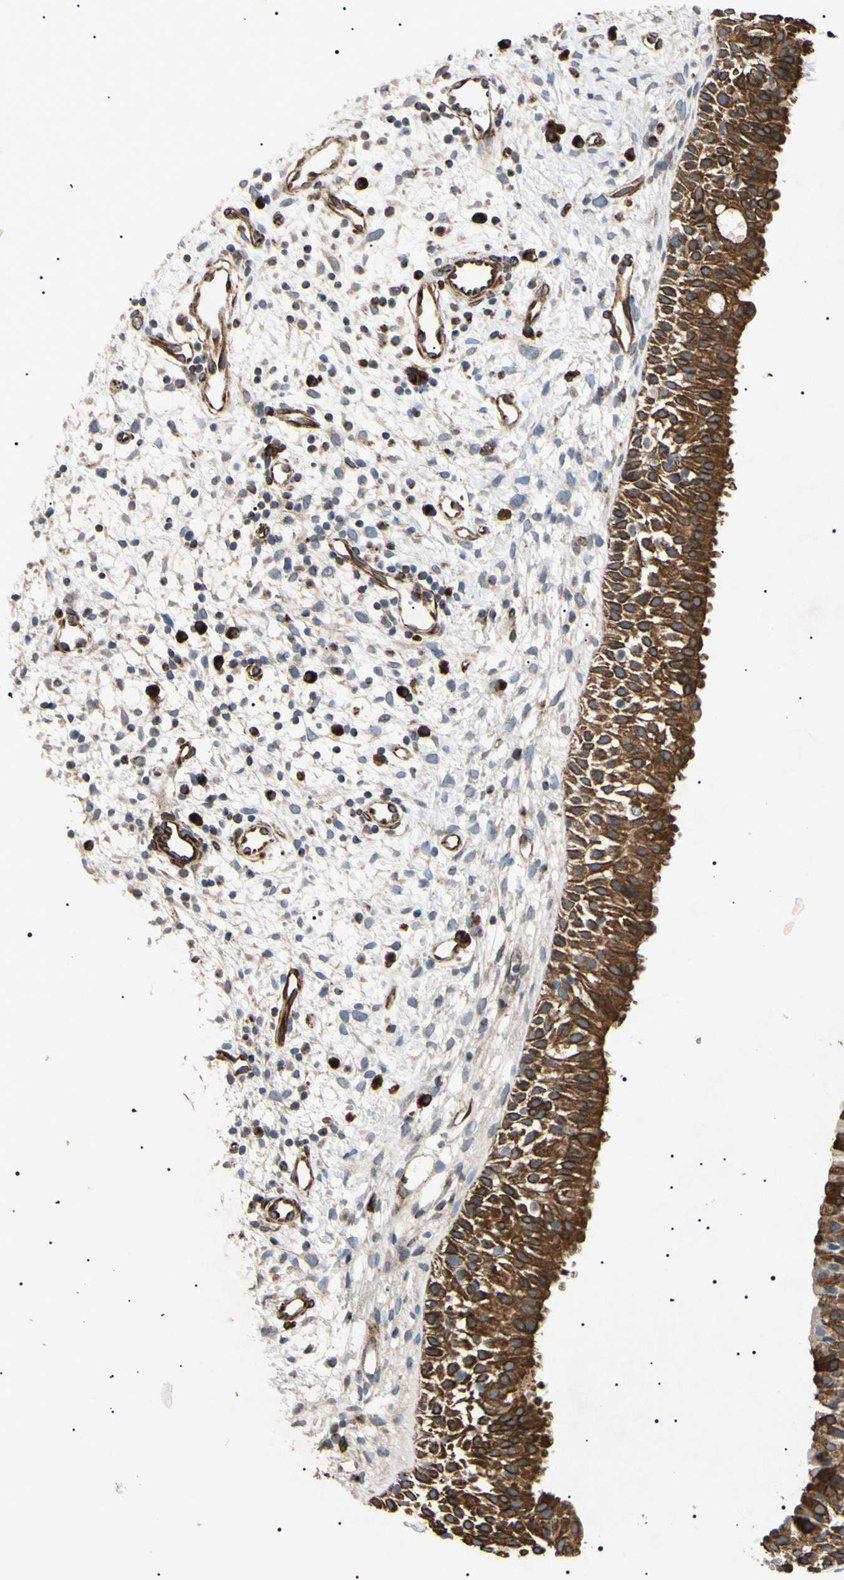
{"staining": {"intensity": "strong", "quantity": ">75%", "location": "cytoplasmic/membranous,nuclear"}, "tissue": "nasopharynx", "cell_type": "Respiratory epithelial cells", "image_type": "normal", "snomed": [{"axis": "morphology", "description": "Normal tissue, NOS"}, {"axis": "topography", "description": "Nasopharynx"}], "caption": "Strong cytoplasmic/membranous,nuclear positivity for a protein is appreciated in about >75% of respiratory epithelial cells of unremarkable nasopharynx using immunohistochemistry (IHC).", "gene": "TUBB4A", "patient": {"sex": "male", "age": 22}}